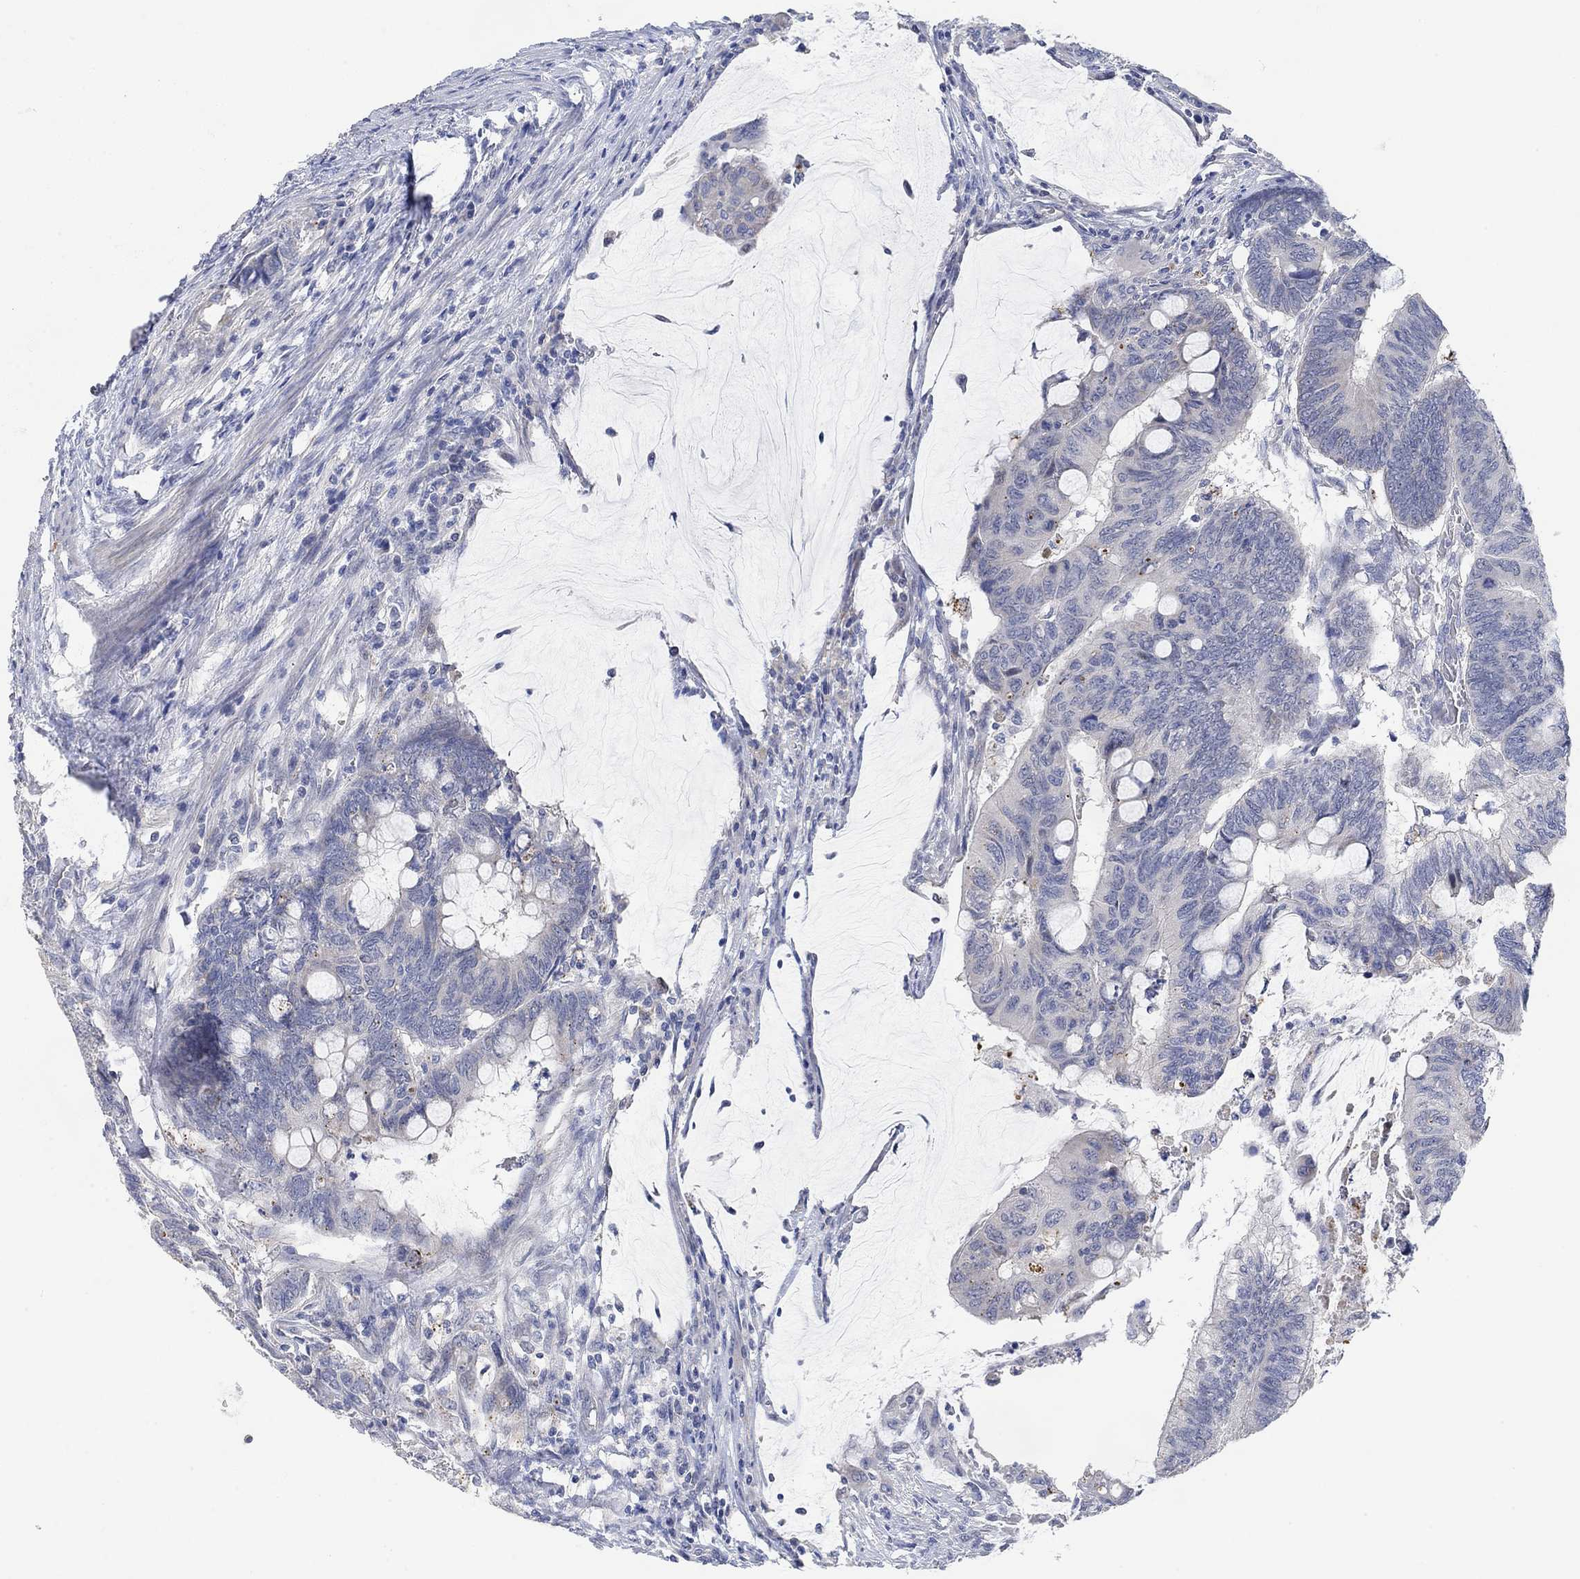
{"staining": {"intensity": "negative", "quantity": "none", "location": "none"}, "tissue": "colorectal cancer", "cell_type": "Tumor cells", "image_type": "cancer", "snomed": [{"axis": "morphology", "description": "Normal tissue, NOS"}, {"axis": "morphology", "description": "Adenocarcinoma, NOS"}, {"axis": "topography", "description": "Rectum"}, {"axis": "topography", "description": "Peripheral nerve tissue"}], "caption": "Tumor cells are negative for brown protein staining in colorectal cancer.", "gene": "HCRTR1", "patient": {"sex": "male", "age": 92}}